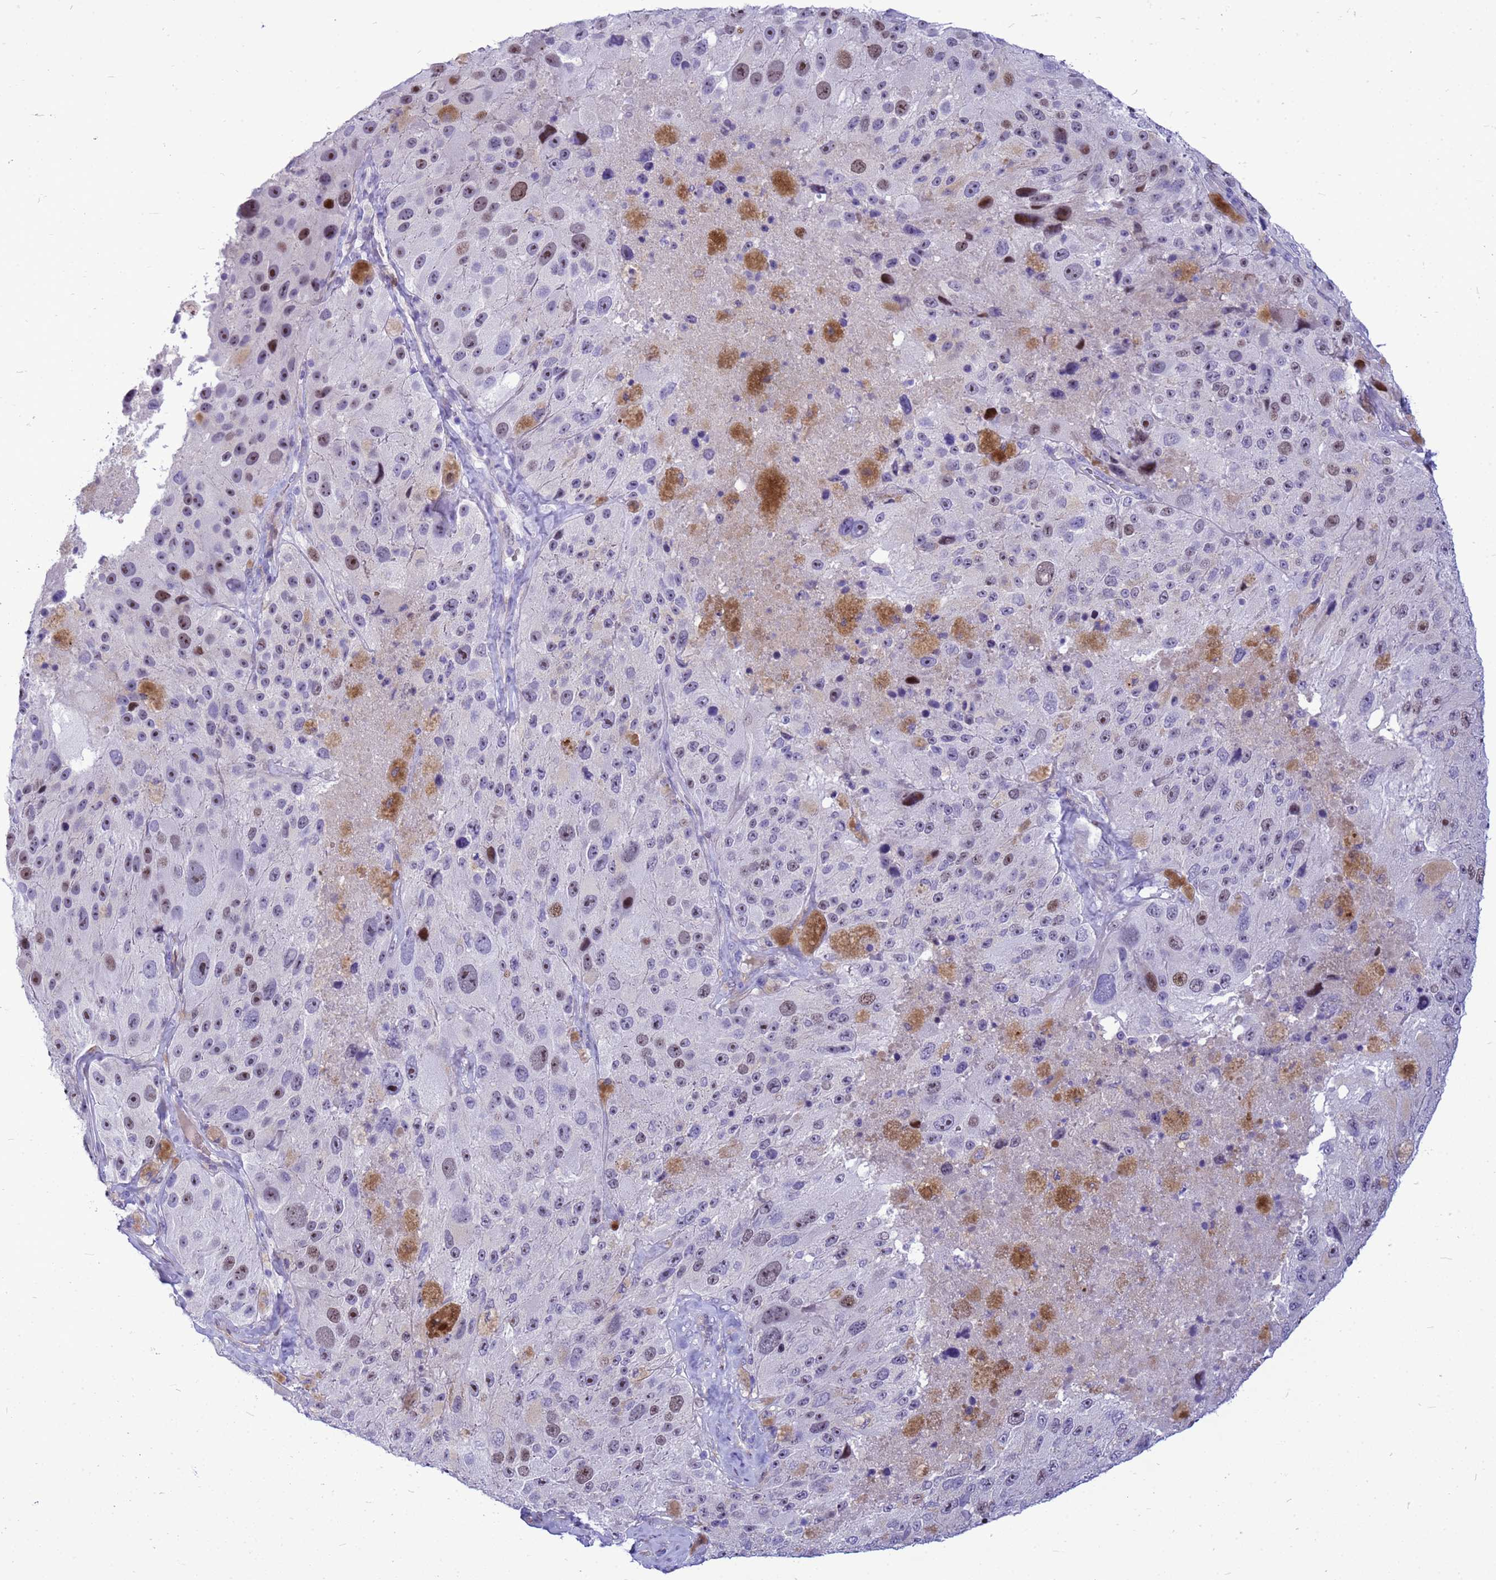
{"staining": {"intensity": "moderate", "quantity": "25%-75%", "location": "nuclear"}, "tissue": "melanoma", "cell_type": "Tumor cells", "image_type": "cancer", "snomed": [{"axis": "morphology", "description": "Malignant melanoma, Metastatic site"}, {"axis": "topography", "description": "Lymph node"}], "caption": "Protein expression analysis of melanoma demonstrates moderate nuclear expression in about 25%-75% of tumor cells. Immunohistochemistry (ihc) stains the protein of interest in brown and the nuclei are stained blue.", "gene": "ADAMTS7", "patient": {"sex": "male", "age": 62}}